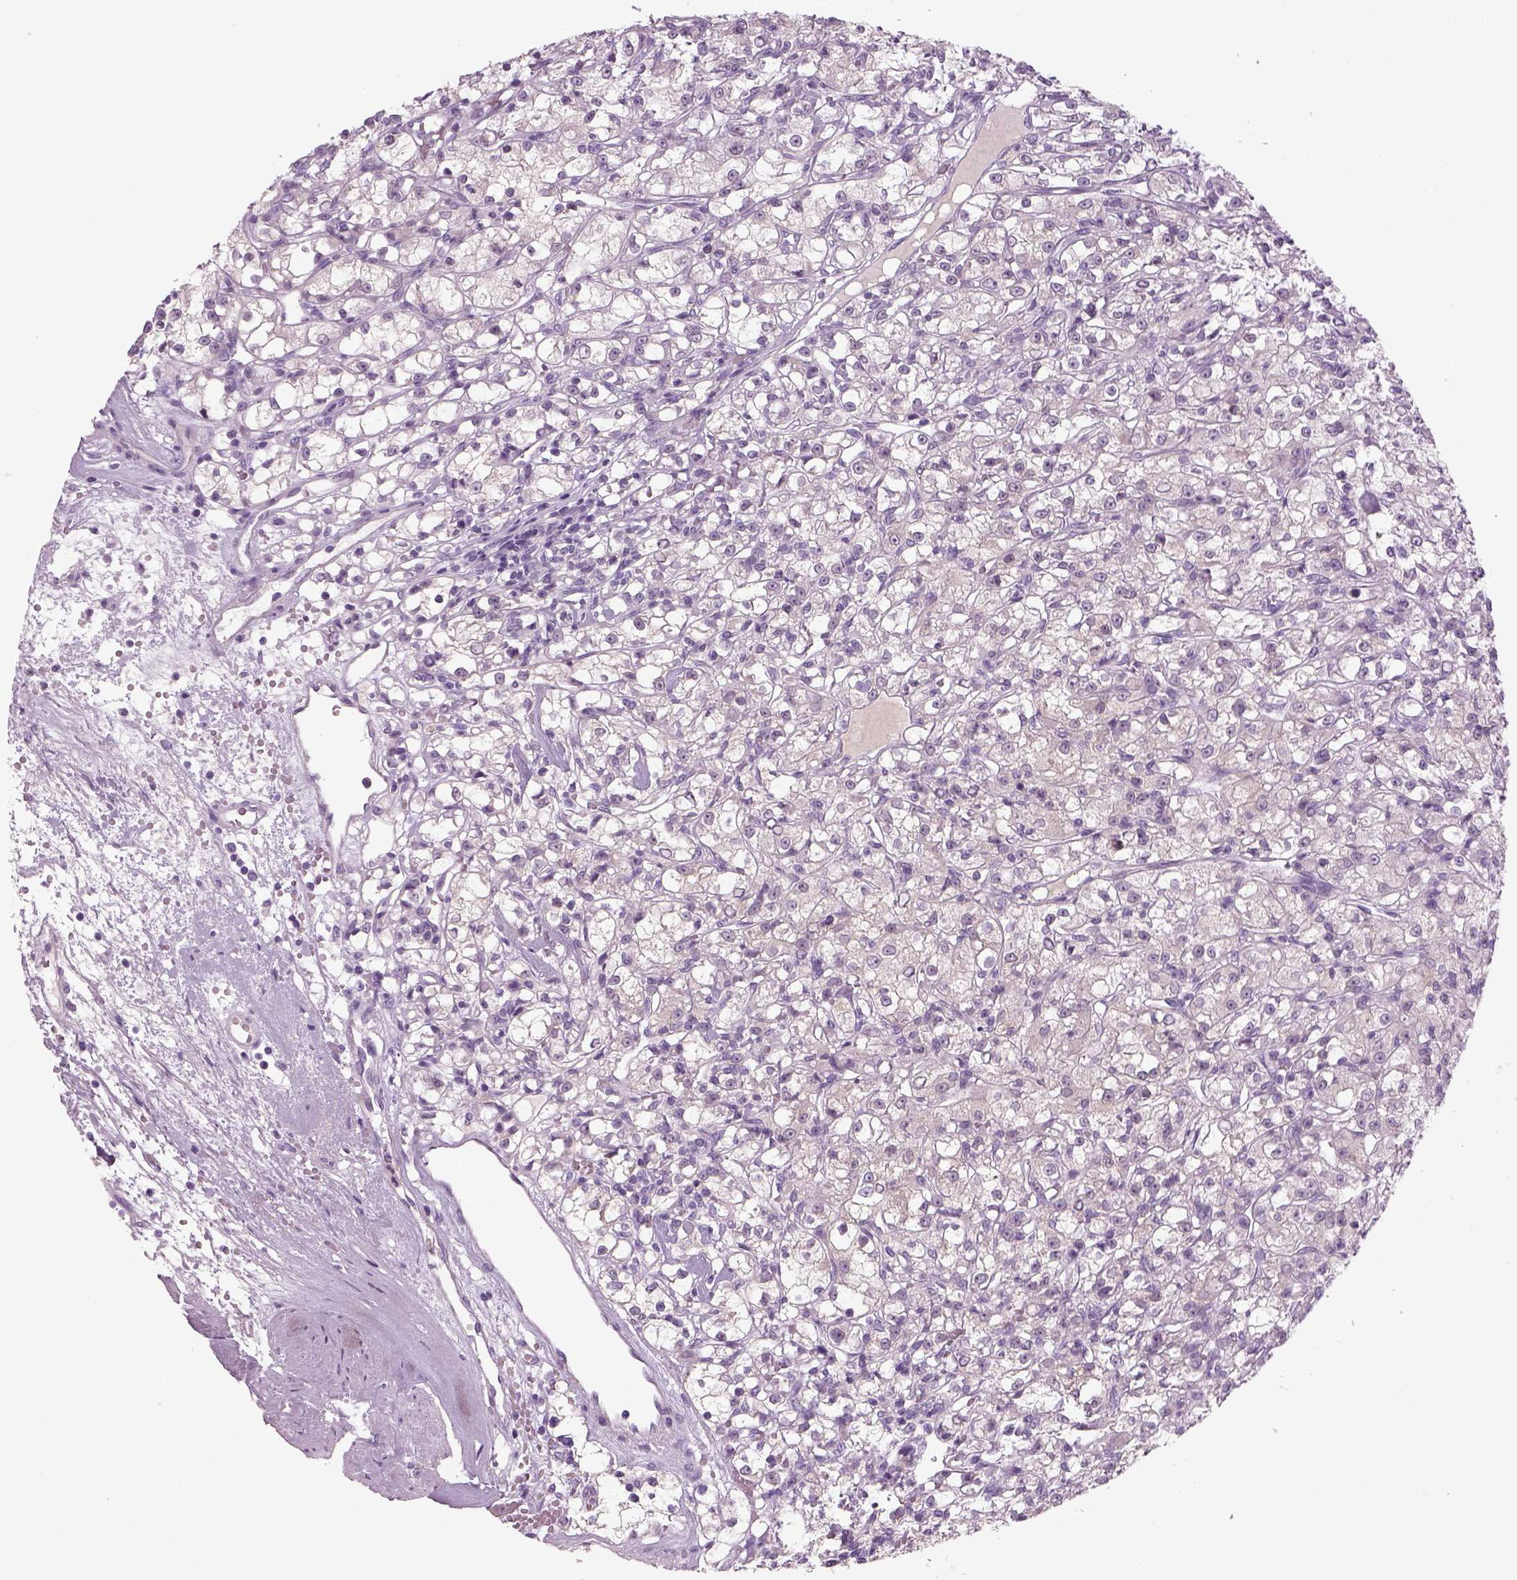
{"staining": {"intensity": "negative", "quantity": "none", "location": "none"}, "tissue": "renal cancer", "cell_type": "Tumor cells", "image_type": "cancer", "snomed": [{"axis": "morphology", "description": "Adenocarcinoma, NOS"}, {"axis": "topography", "description": "Kidney"}], "caption": "A histopathology image of human renal cancer (adenocarcinoma) is negative for staining in tumor cells.", "gene": "MDH1B", "patient": {"sex": "female", "age": 59}}